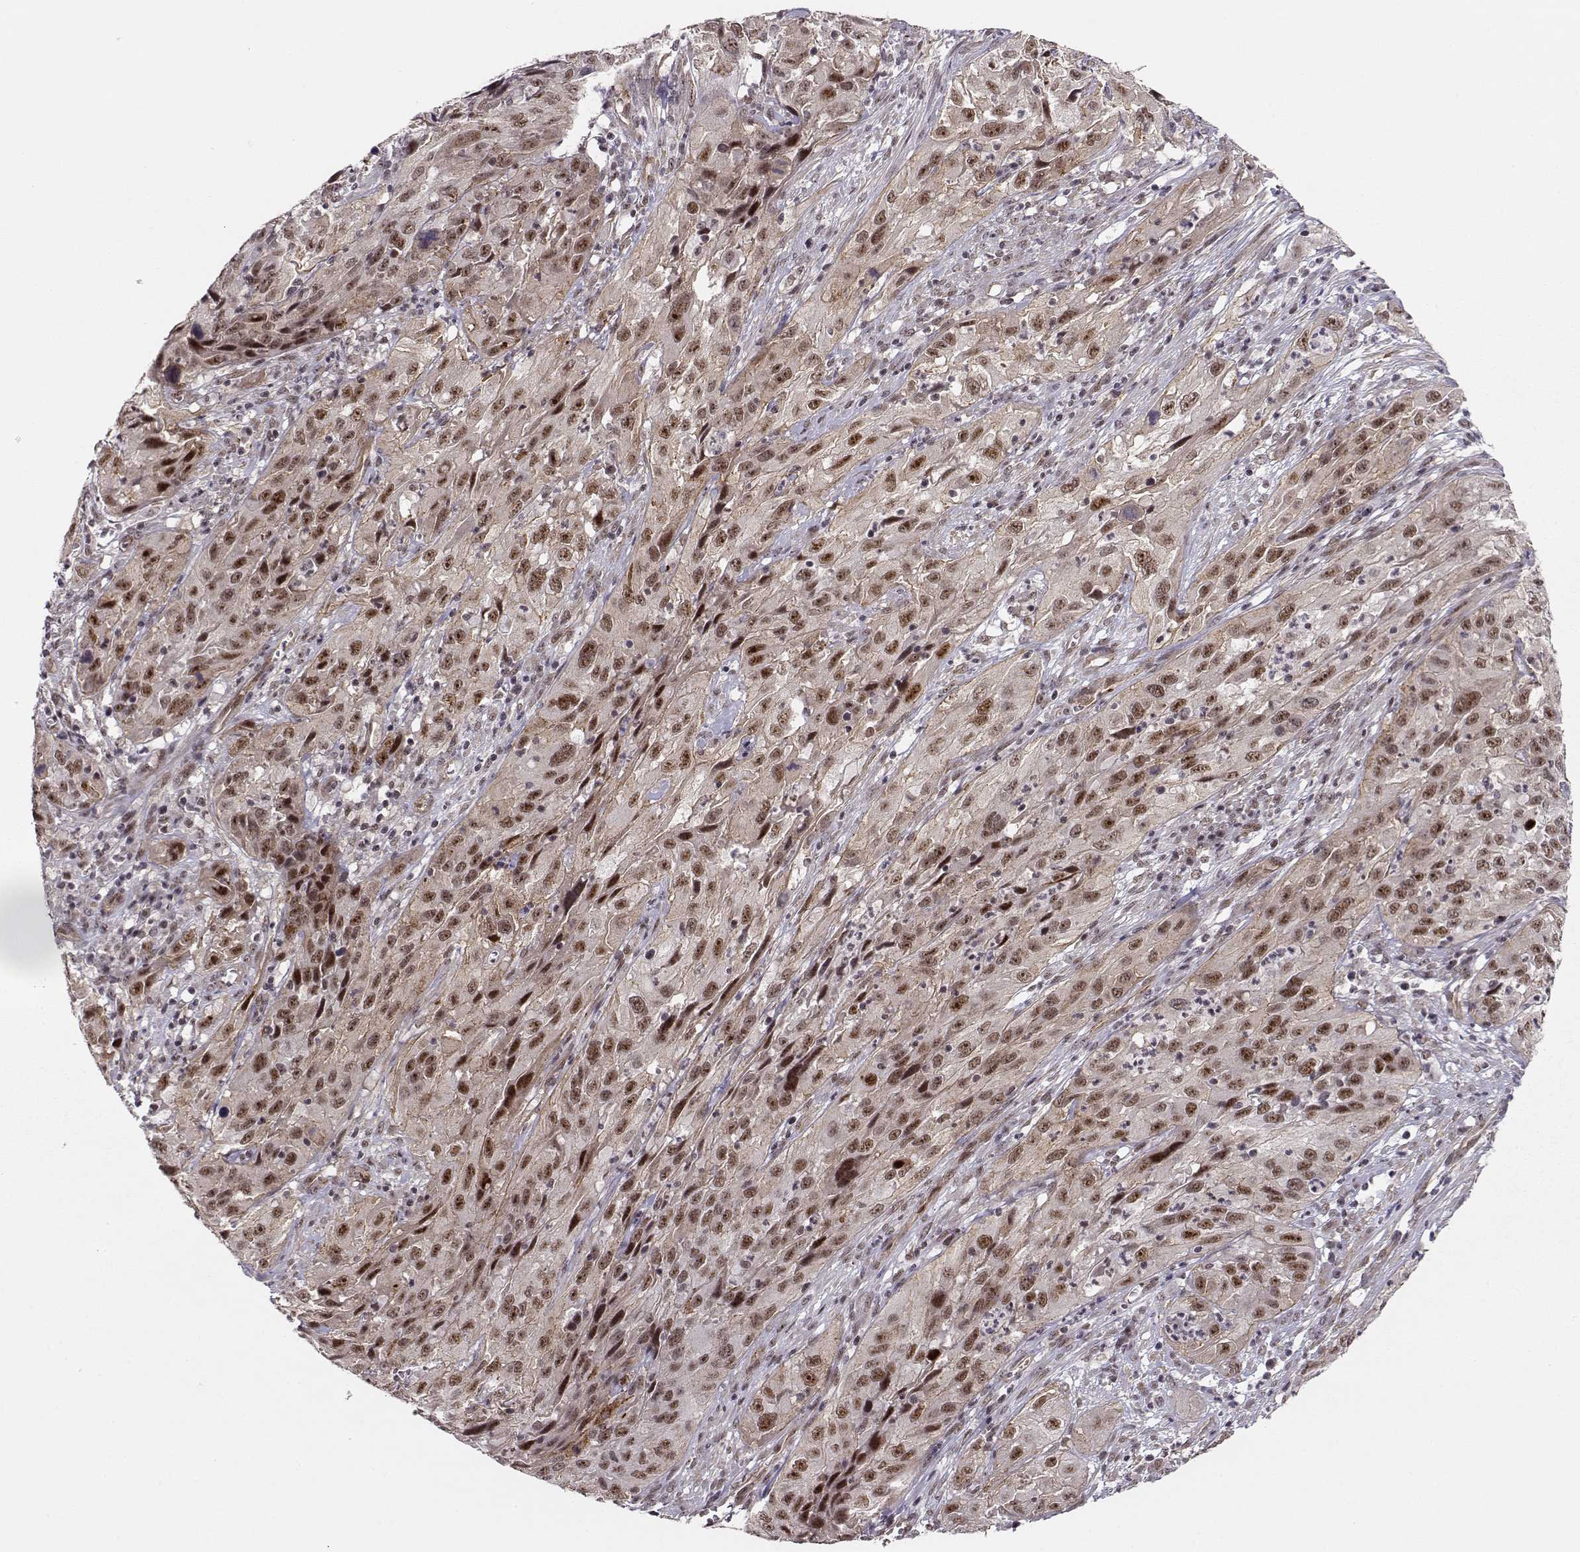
{"staining": {"intensity": "strong", "quantity": "25%-75%", "location": "cytoplasmic/membranous,nuclear"}, "tissue": "cervical cancer", "cell_type": "Tumor cells", "image_type": "cancer", "snomed": [{"axis": "morphology", "description": "Squamous cell carcinoma, NOS"}, {"axis": "topography", "description": "Cervix"}], "caption": "Brown immunohistochemical staining in human squamous cell carcinoma (cervical) reveals strong cytoplasmic/membranous and nuclear staining in approximately 25%-75% of tumor cells.", "gene": "CIR1", "patient": {"sex": "female", "age": 32}}